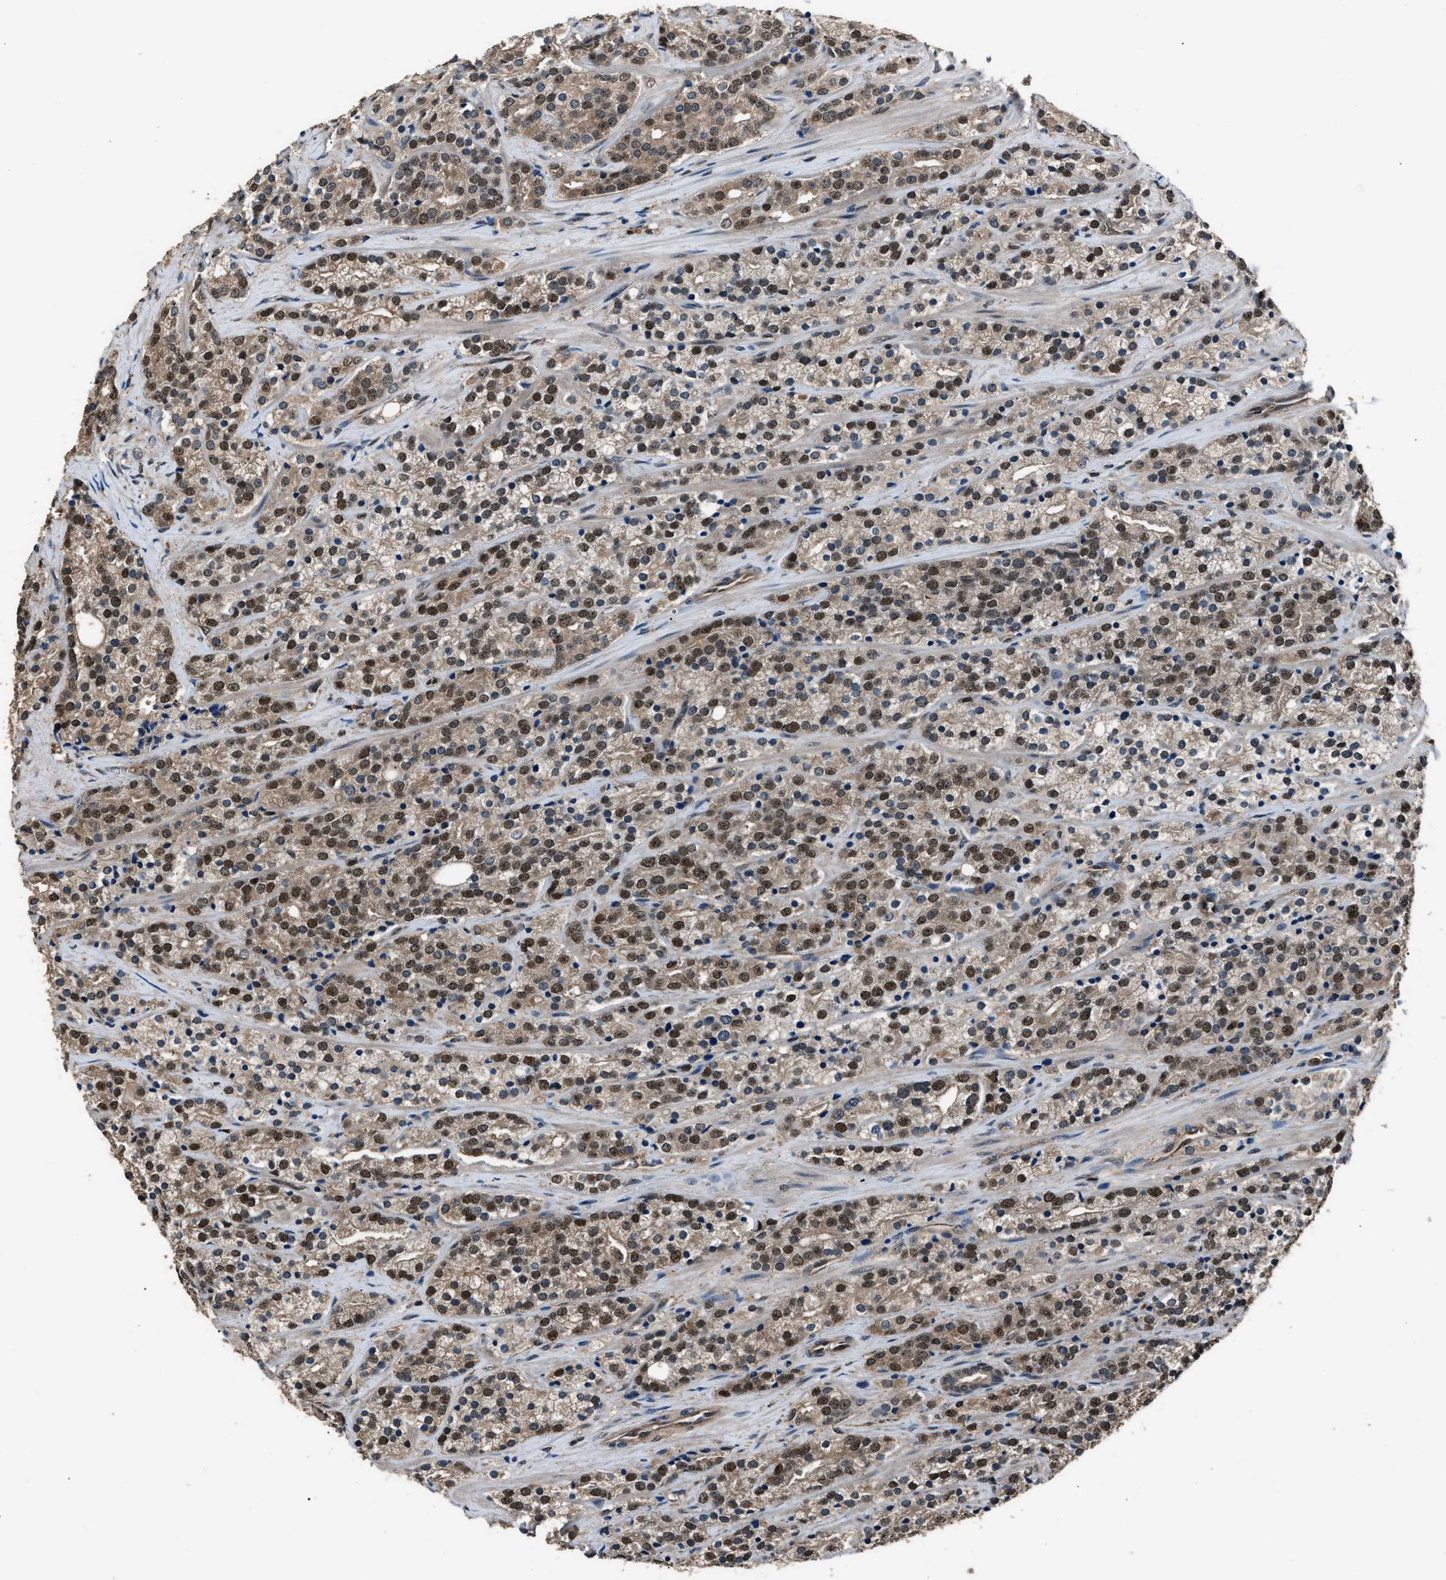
{"staining": {"intensity": "moderate", "quantity": "25%-75%", "location": "cytoplasmic/membranous,nuclear"}, "tissue": "prostate cancer", "cell_type": "Tumor cells", "image_type": "cancer", "snomed": [{"axis": "morphology", "description": "Adenocarcinoma, High grade"}, {"axis": "topography", "description": "Prostate"}], "caption": "There is medium levels of moderate cytoplasmic/membranous and nuclear staining in tumor cells of adenocarcinoma (high-grade) (prostate), as demonstrated by immunohistochemical staining (brown color).", "gene": "DFFA", "patient": {"sex": "male", "age": 71}}